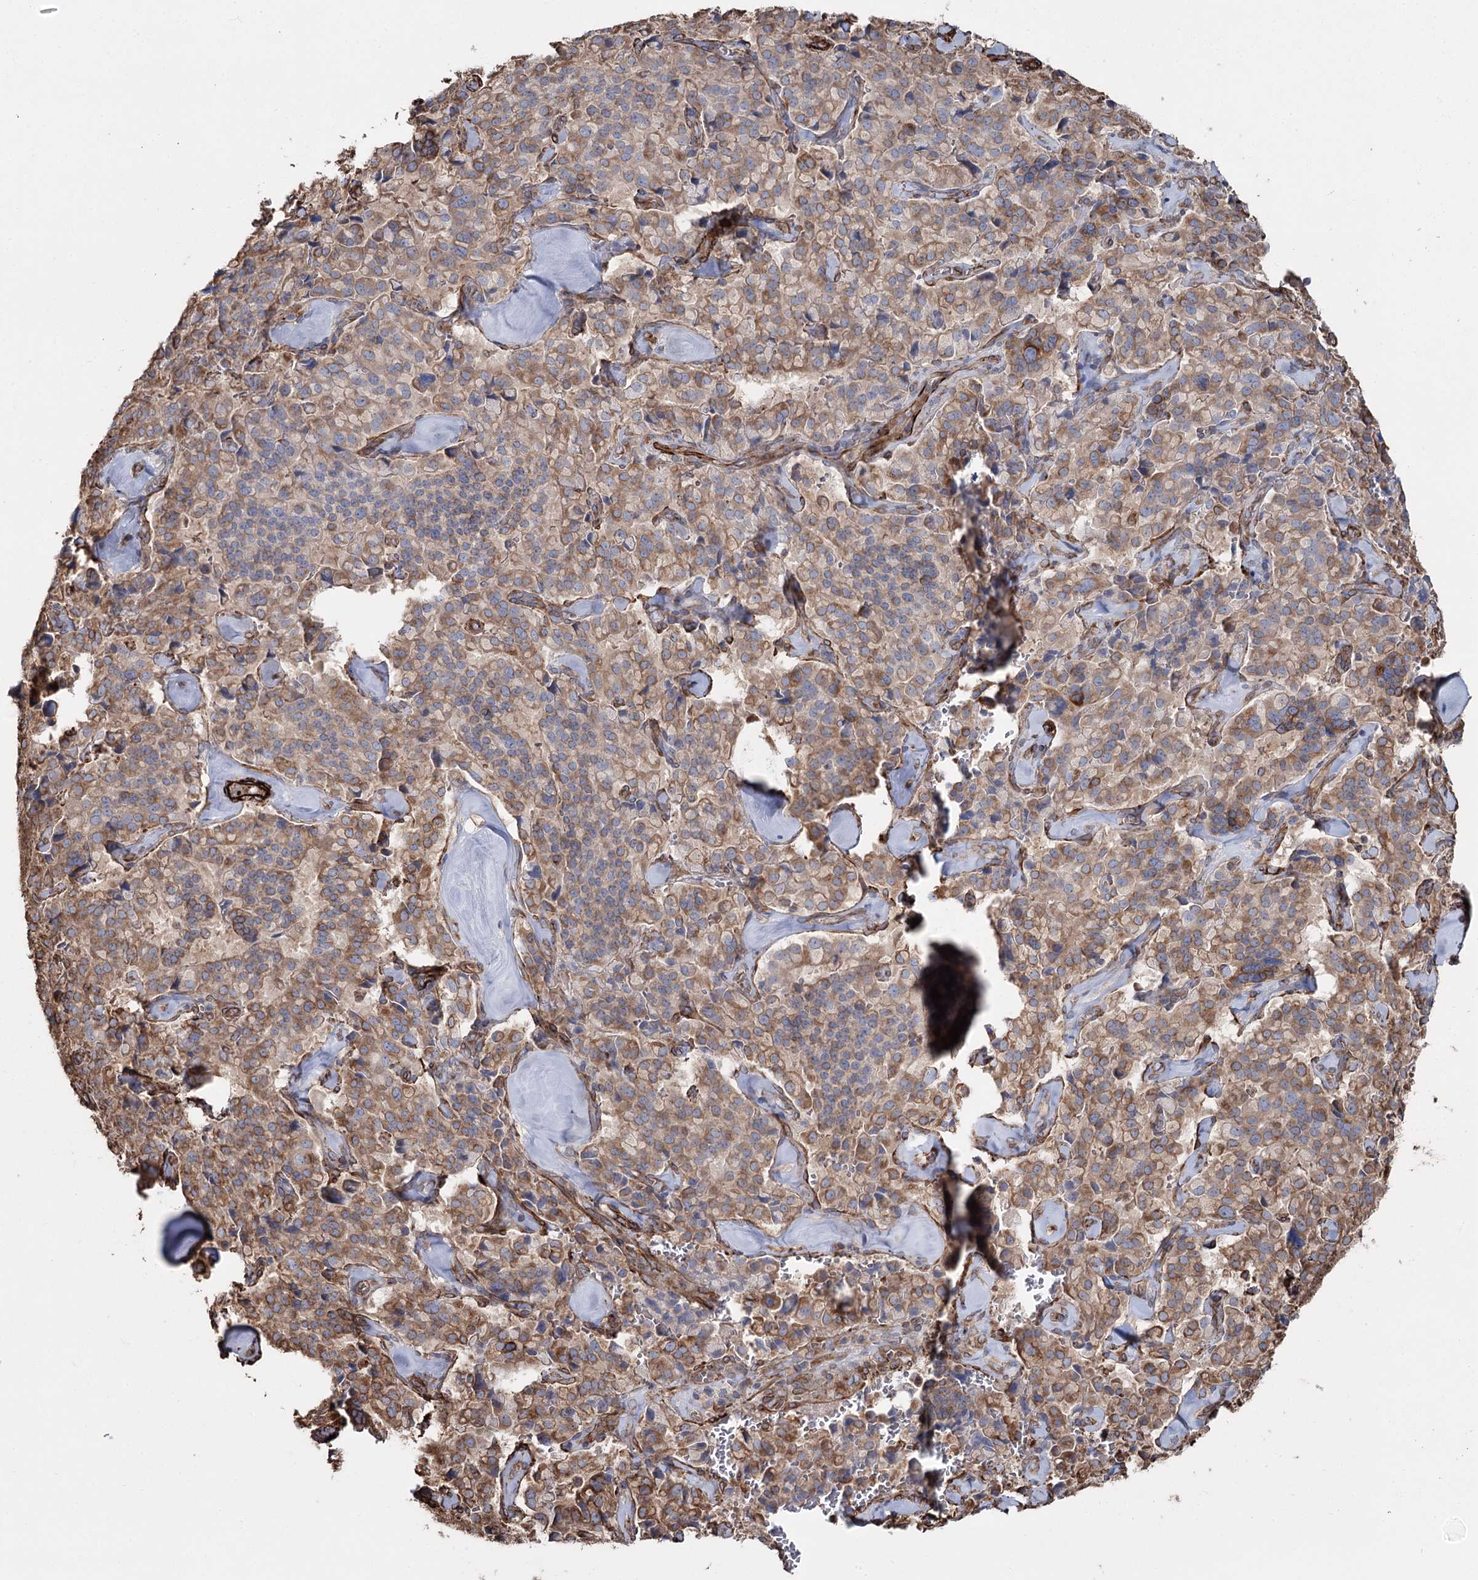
{"staining": {"intensity": "moderate", "quantity": ">75%", "location": "cytoplasmic/membranous"}, "tissue": "pancreatic cancer", "cell_type": "Tumor cells", "image_type": "cancer", "snomed": [{"axis": "morphology", "description": "Adenocarcinoma, NOS"}, {"axis": "topography", "description": "Pancreas"}], "caption": "Immunohistochemistry (IHC) image of pancreatic adenocarcinoma stained for a protein (brown), which demonstrates medium levels of moderate cytoplasmic/membranous expression in approximately >75% of tumor cells.", "gene": "SUMF1", "patient": {"sex": "male", "age": 65}}